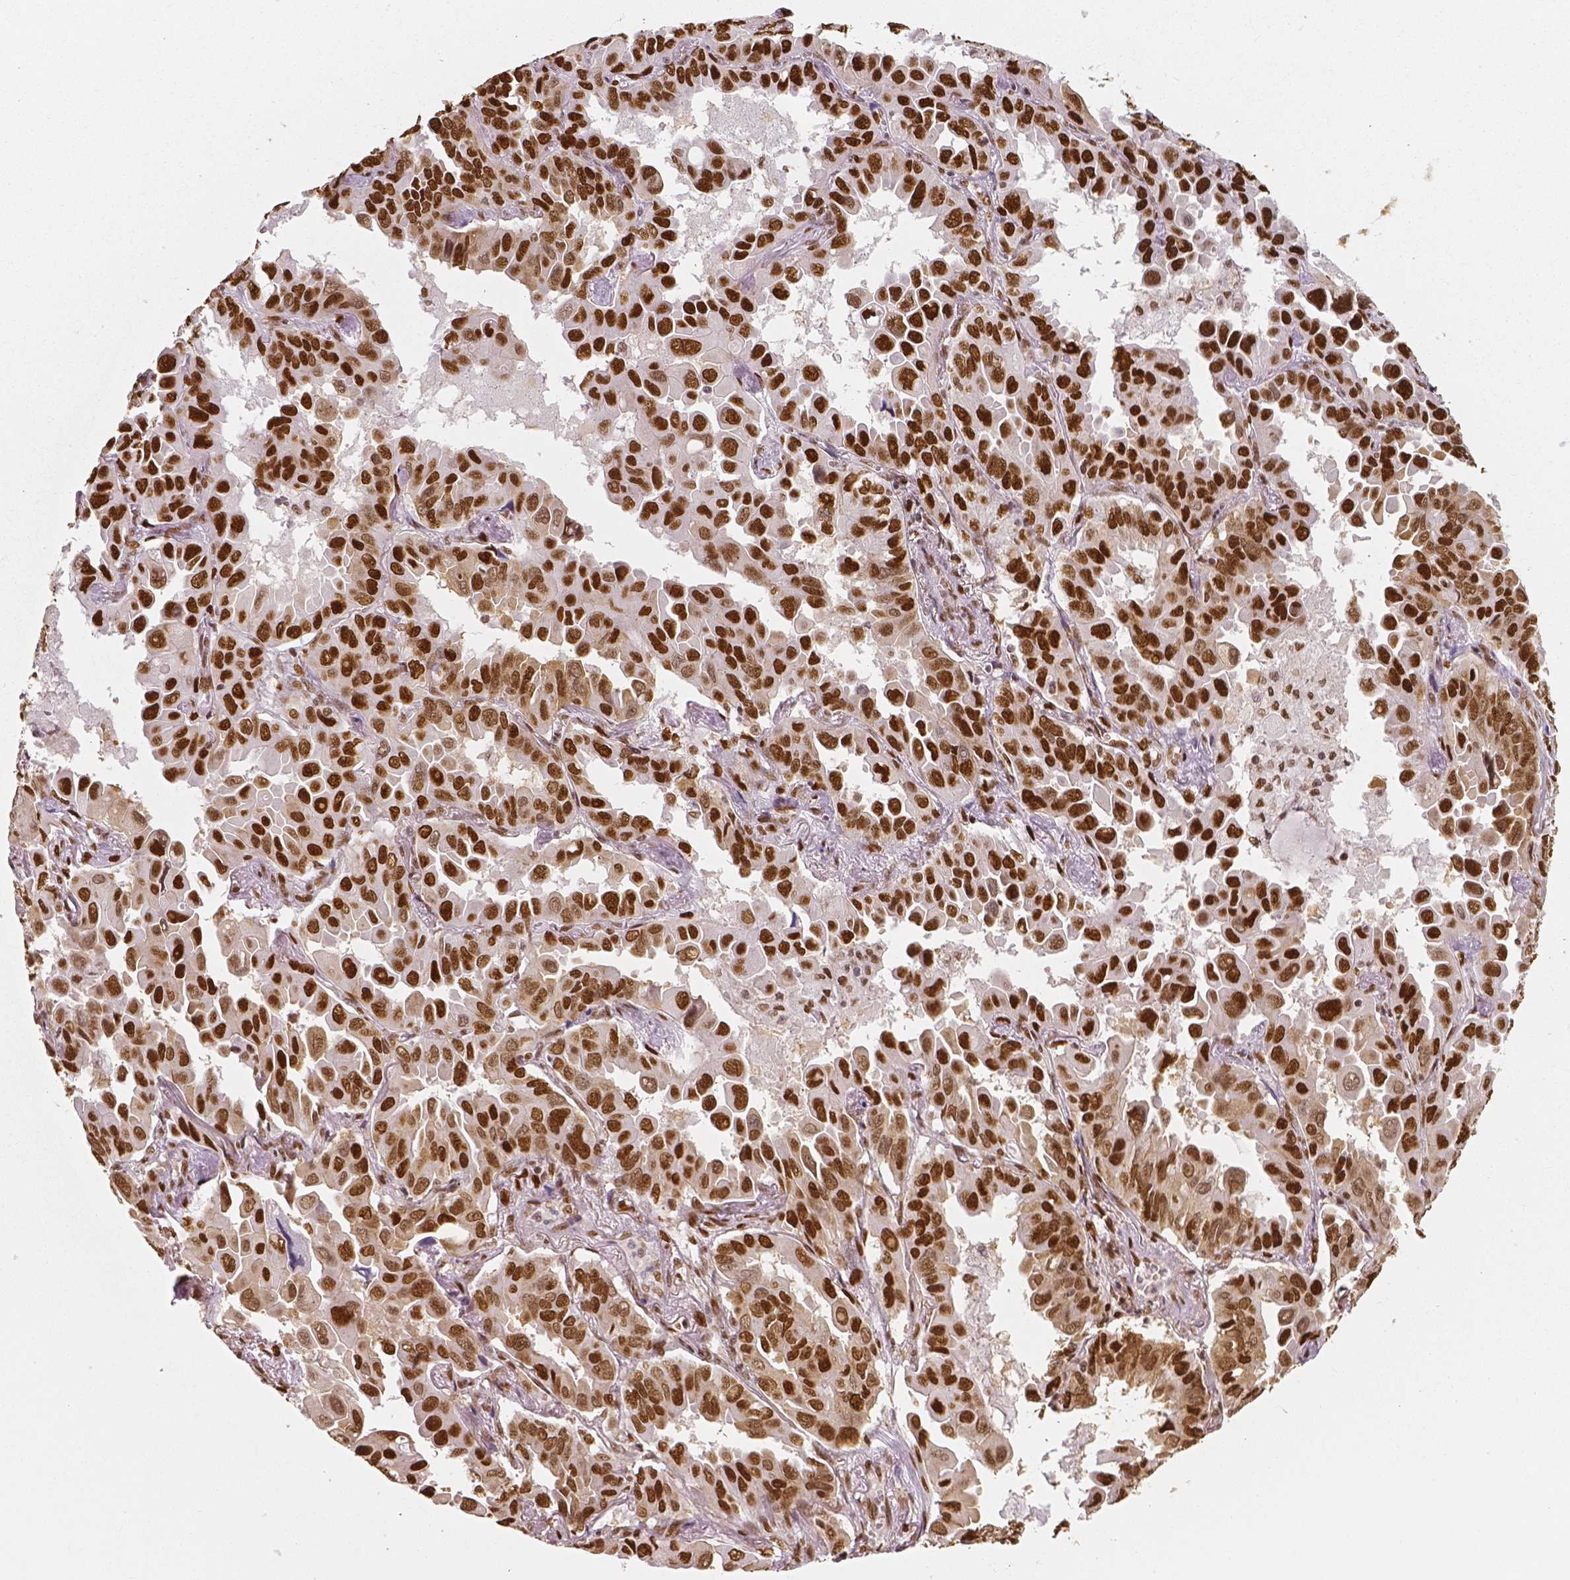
{"staining": {"intensity": "strong", "quantity": ">75%", "location": "nuclear"}, "tissue": "lung cancer", "cell_type": "Tumor cells", "image_type": "cancer", "snomed": [{"axis": "morphology", "description": "Adenocarcinoma, NOS"}, {"axis": "topography", "description": "Lung"}], "caption": "A high amount of strong nuclear staining is present in about >75% of tumor cells in lung adenocarcinoma tissue. Immunohistochemistry (ihc) stains the protein of interest in brown and the nuclei are stained blue.", "gene": "NUCKS1", "patient": {"sex": "male", "age": 64}}